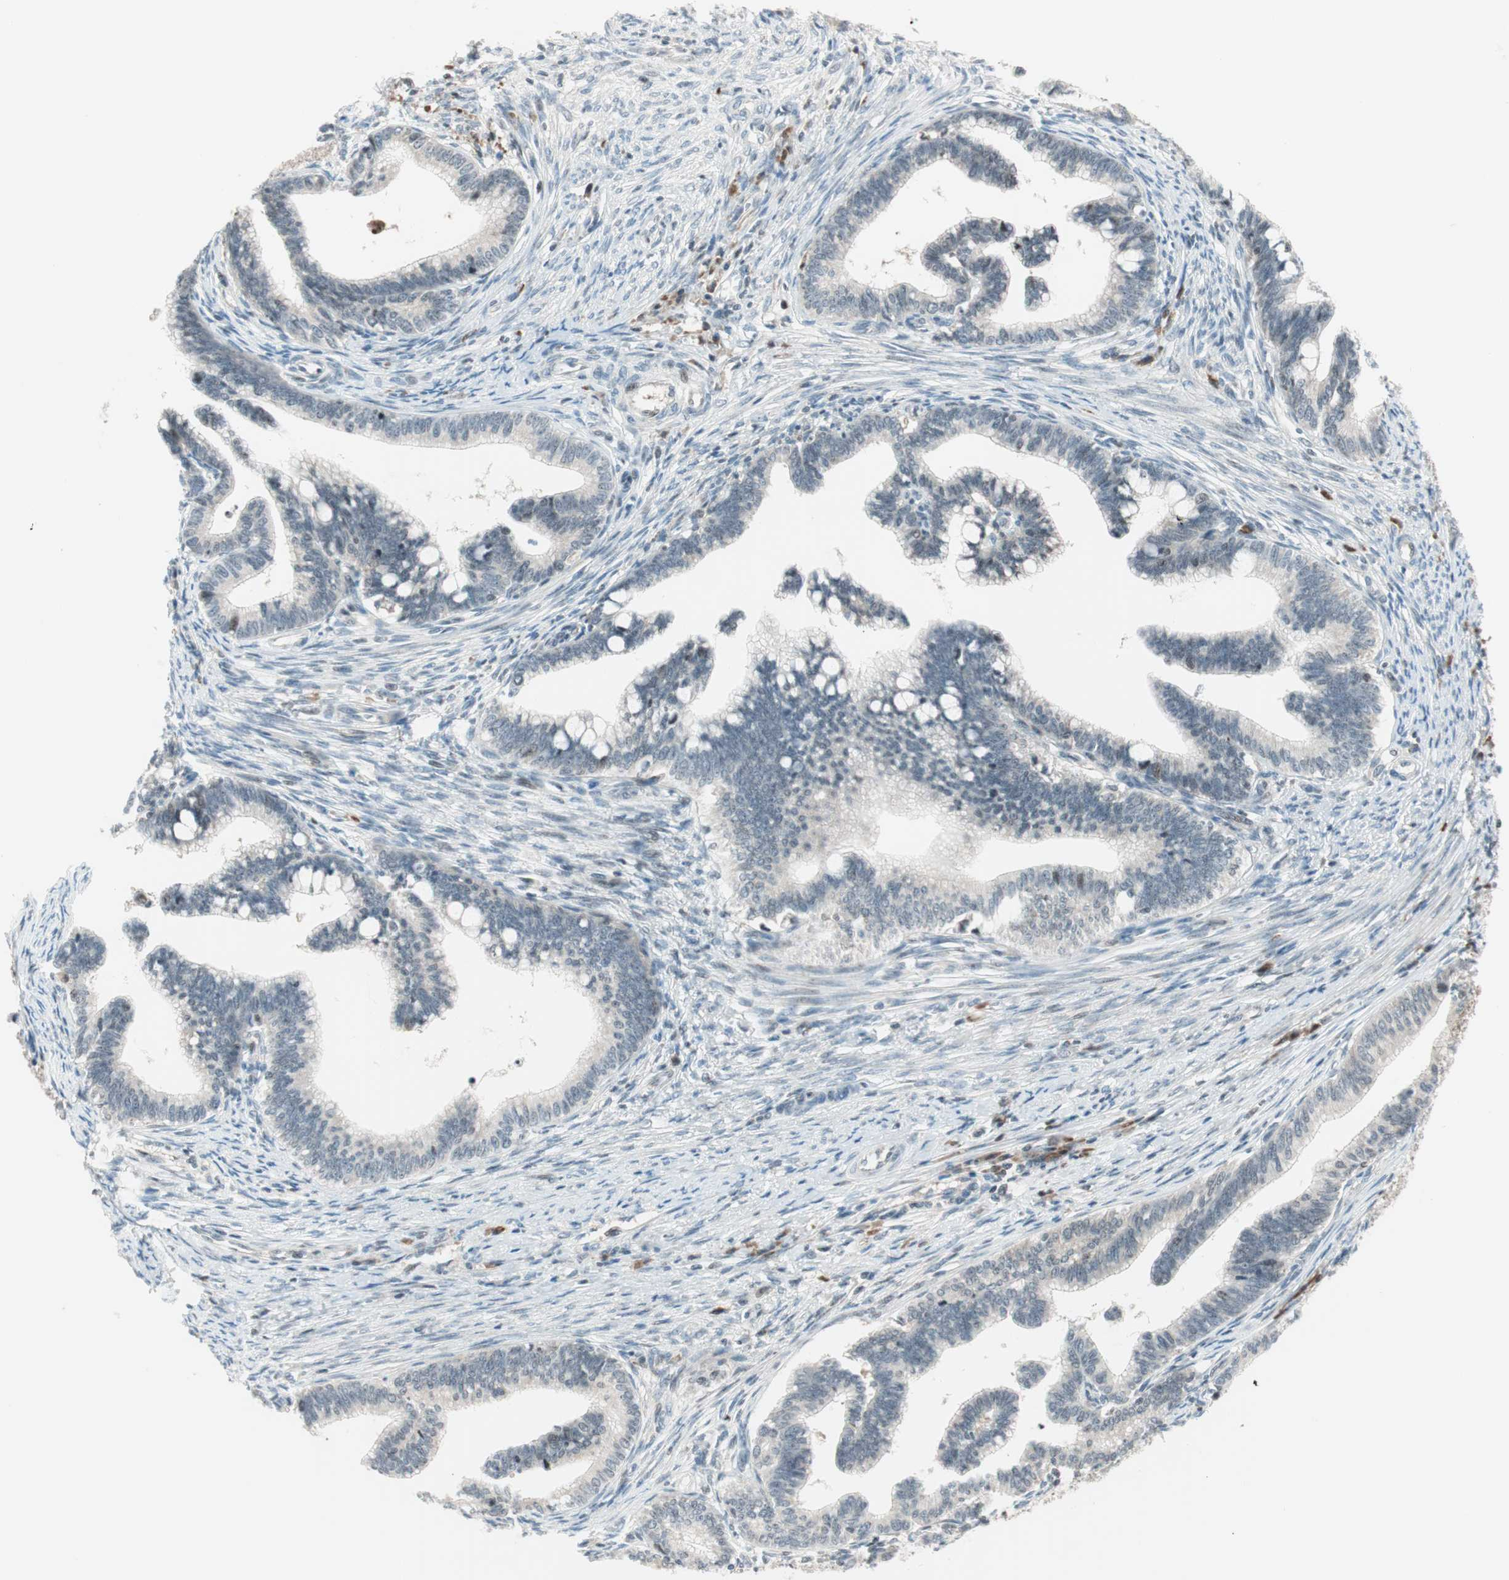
{"staining": {"intensity": "negative", "quantity": "none", "location": "none"}, "tissue": "cervical cancer", "cell_type": "Tumor cells", "image_type": "cancer", "snomed": [{"axis": "morphology", "description": "Adenocarcinoma, NOS"}, {"axis": "topography", "description": "Cervix"}], "caption": "This histopathology image is of adenocarcinoma (cervical) stained with immunohistochemistry (IHC) to label a protein in brown with the nuclei are counter-stained blue. There is no expression in tumor cells.", "gene": "TPT1", "patient": {"sex": "female", "age": 36}}